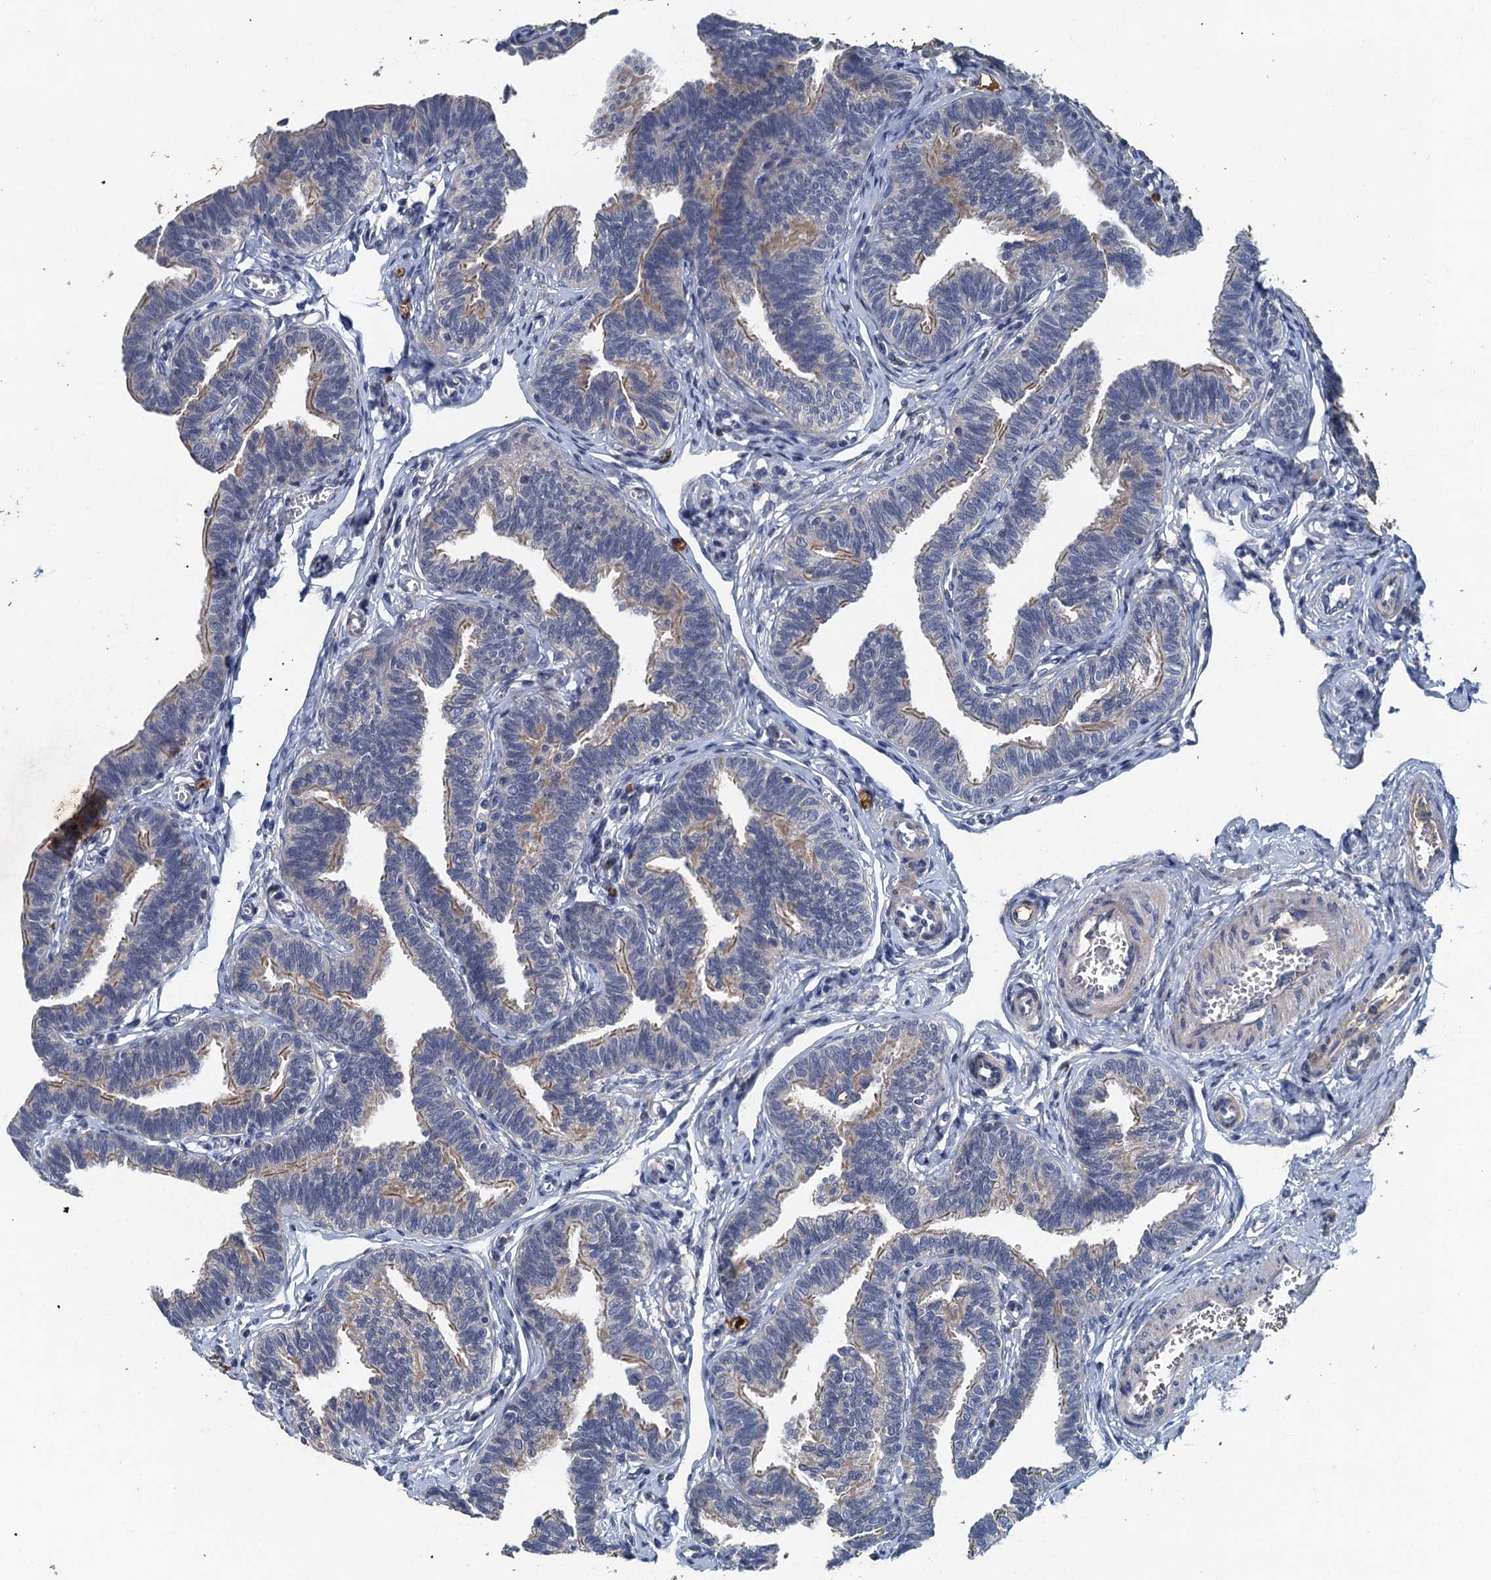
{"staining": {"intensity": "weak", "quantity": "<25%", "location": "cytoplasmic/membranous"}, "tissue": "fallopian tube", "cell_type": "Glandular cells", "image_type": "normal", "snomed": [{"axis": "morphology", "description": "Normal tissue, NOS"}, {"axis": "topography", "description": "Fallopian tube"}, {"axis": "topography", "description": "Ovary"}], "caption": "An immunohistochemistry (IHC) histopathology image of unremarkable fallopian tube is shown. There is no staining in glandular cells of fallopian tube.", "gene": "TPCN1", "patient": {"sex": "female", "age": 23}}